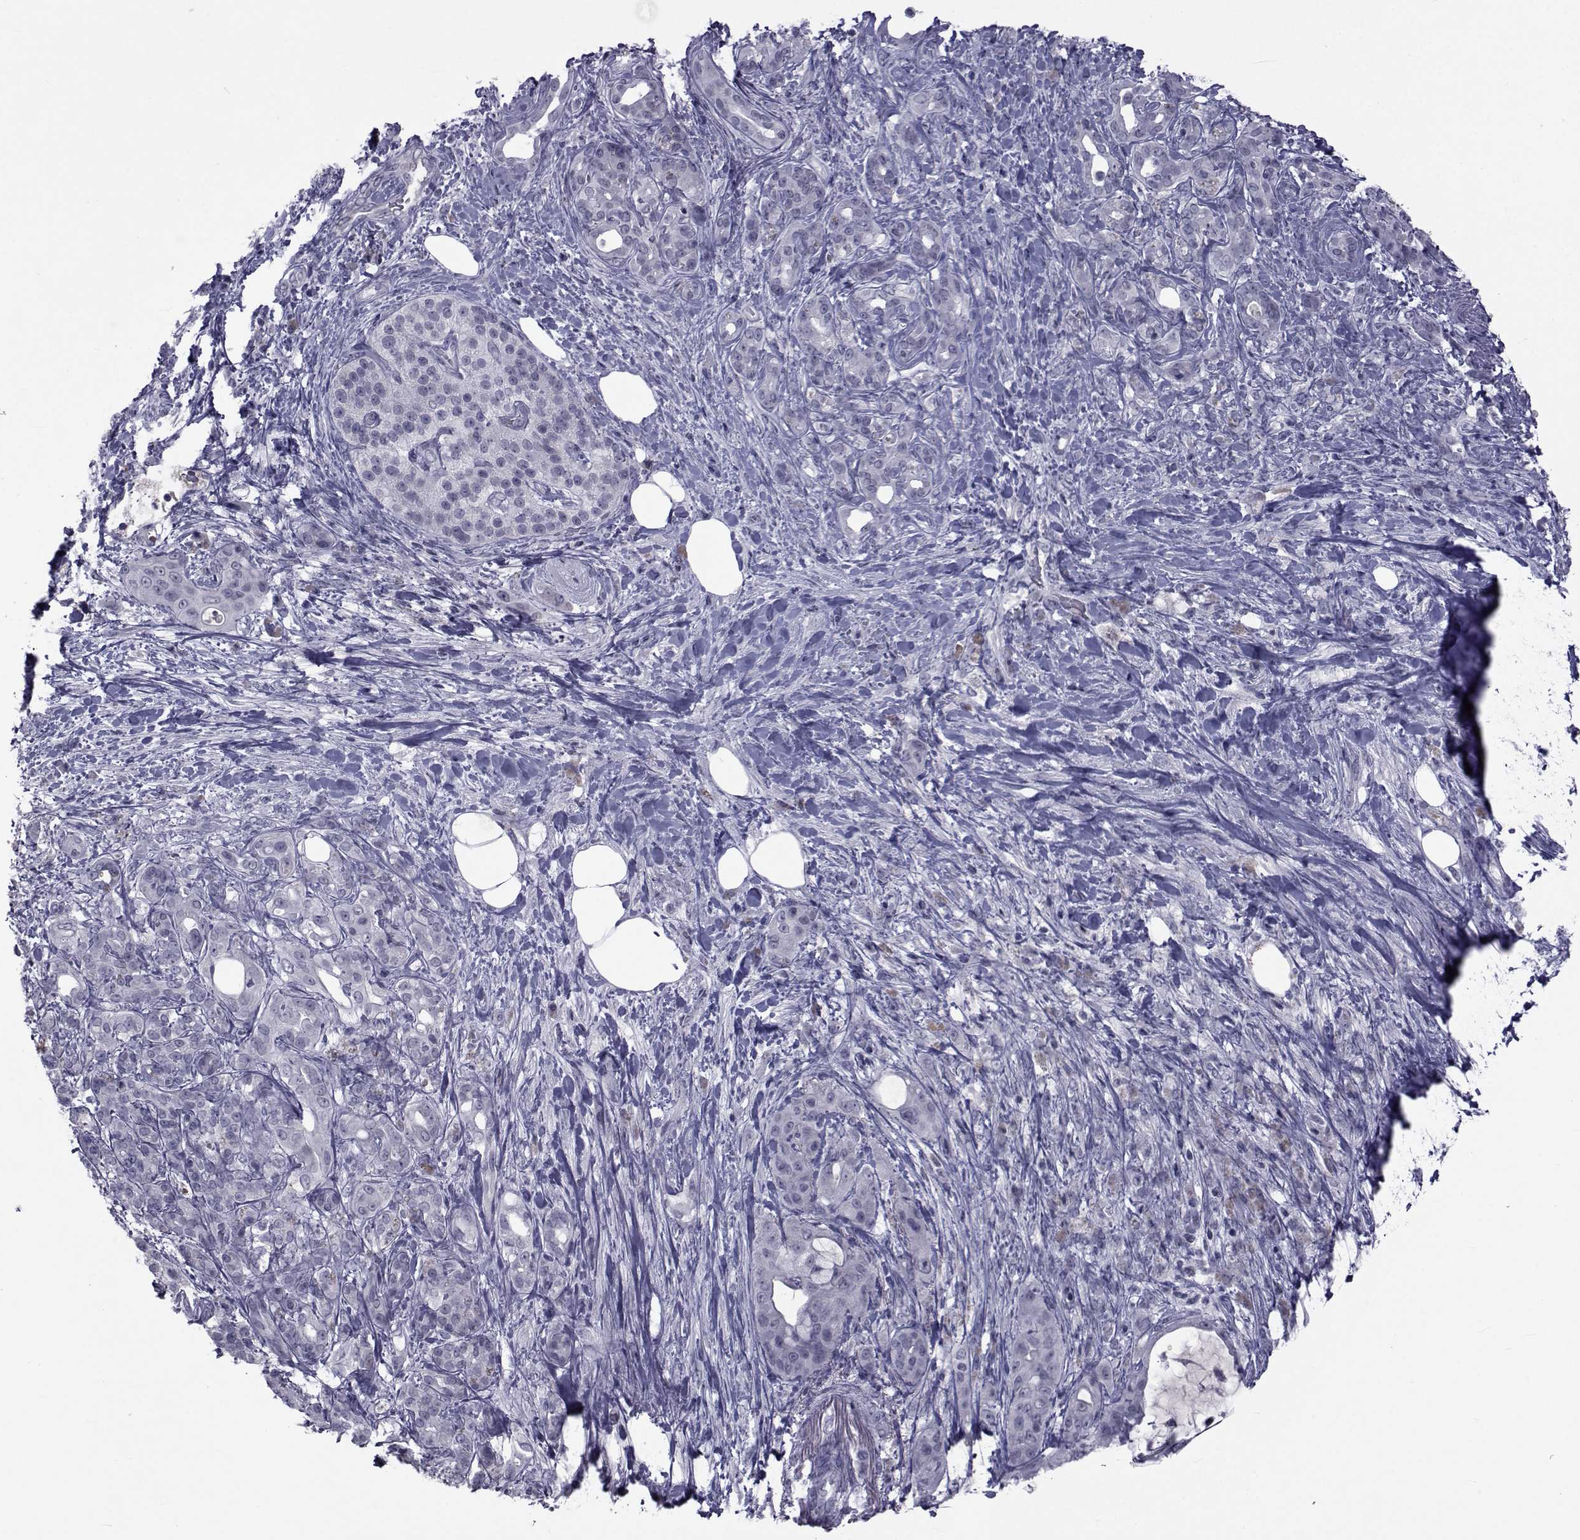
{"staining": {"intensity": "negative", "quantity": "none", "location": "none"}, "tissue": "pancreatic cancer", "cell_type": "Tumor cells", "image_type": "cancer", "snomed": [{"axis": "morphology", "description": "Adenocarcinoma, NOS"}, {"axis": "topography", "description": "Pancreas"}], "caption": "Tumor cells show no significant positivity in pancreatic adenocarcinoma.", "gene": "PAX2", "patient": {"sex": "male", "age": 71}}